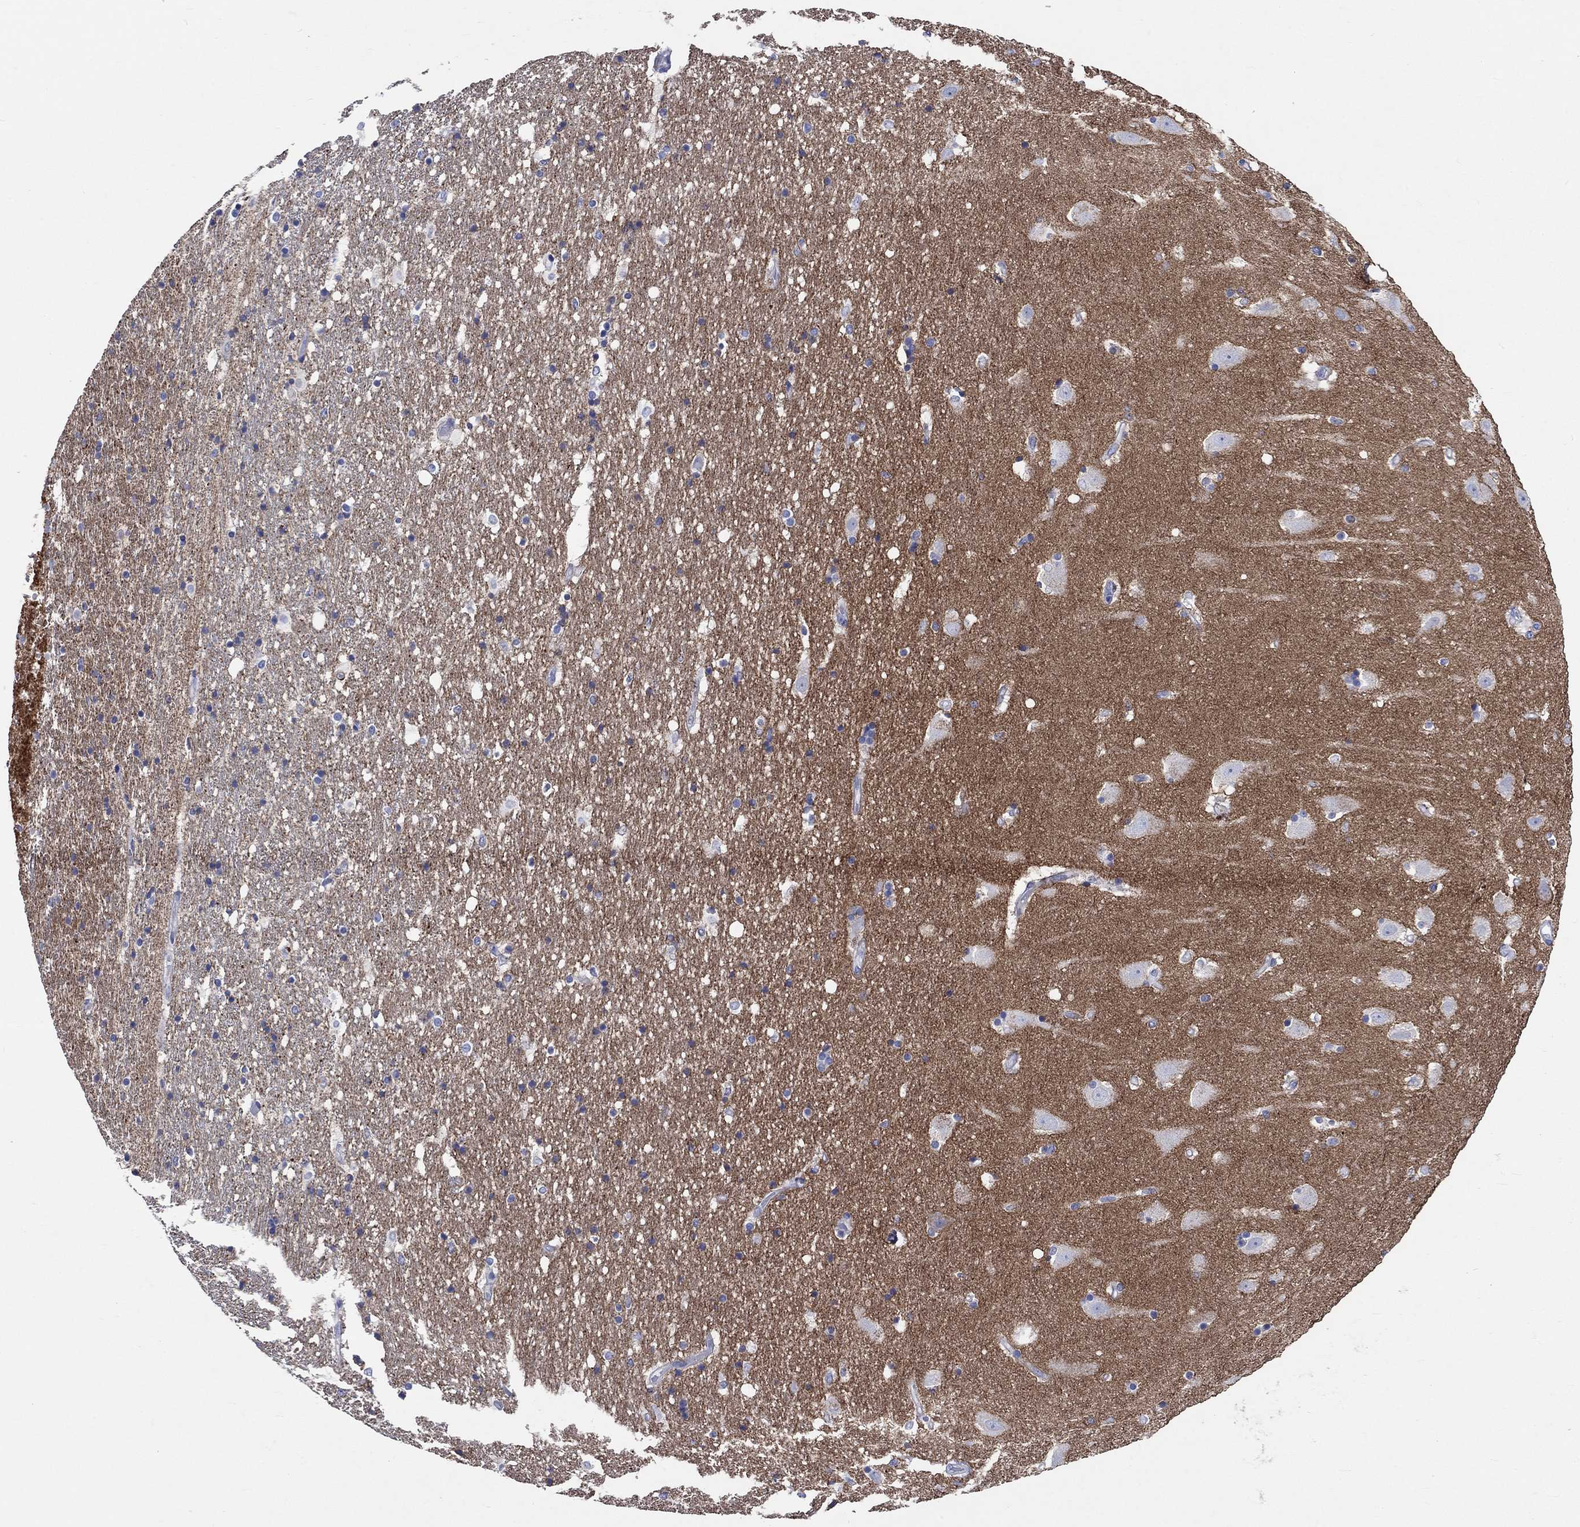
{"staining": {"intensity": "negative", "quantity": "none", "location": "none"}, "tissue": "hippocampus", "cell_type": "Glial cells", "image_type": "normal", "snomed": [{"axis": "morphology", "description": "Normal tissue, NOS"}, {"axis": "topography", "description": "Hippocampus"}], "caption": "DAB immunohistochemical staining of normal human hippocampus reveals no significant positivity in glial cells. (DAB immunohistochemistry (IHC), high magnification).", "gene": "SHISA4", "patient": {"sex": "male", "age": 49}}